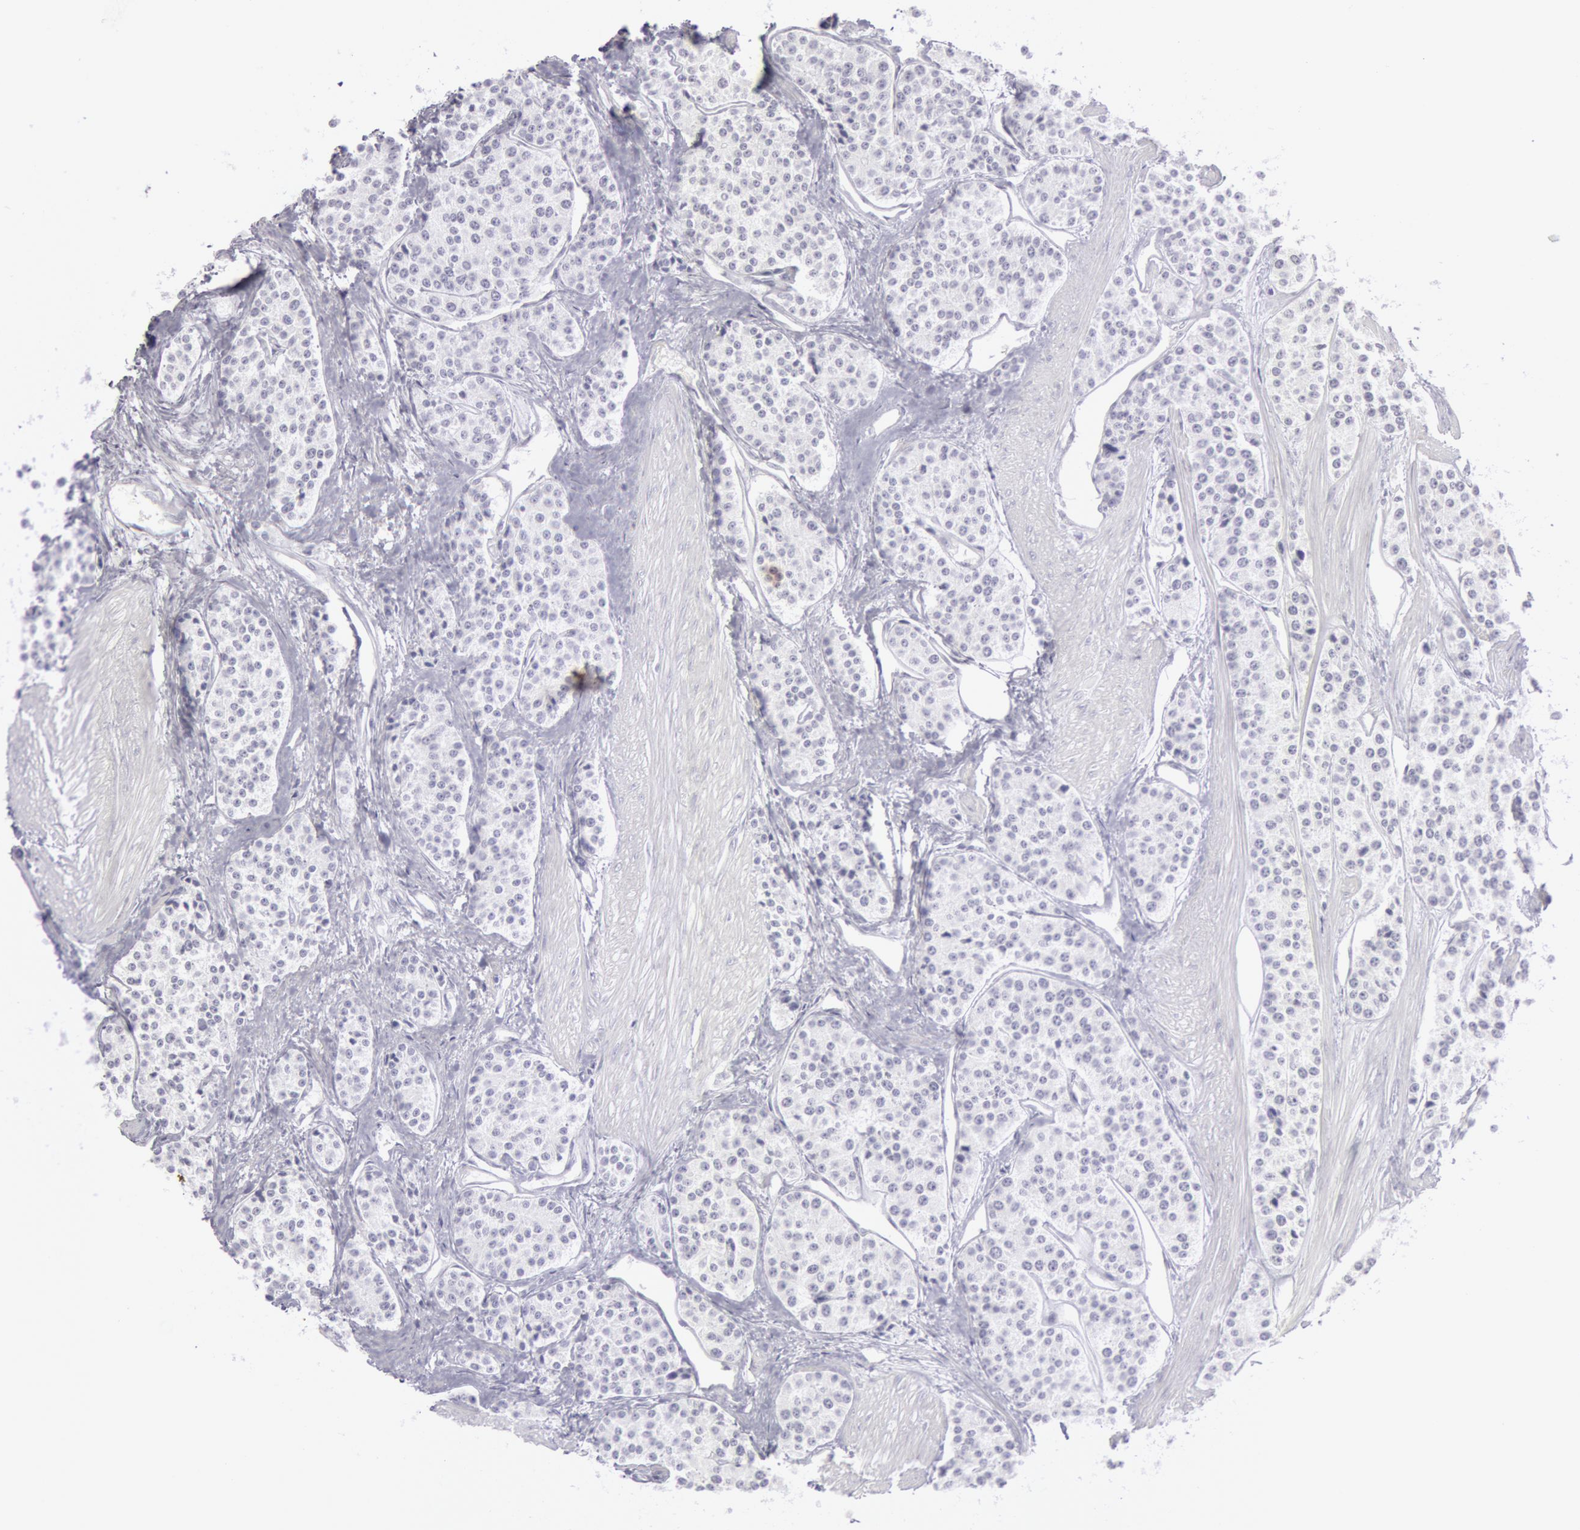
{"staining": {"intensity": "negative", "quantity": "none", "location": "none"}, "tissue": "carcinoid", "cell_type": "Tumor cells", "image_type": "cancer", "snomed": [{"axis": "morphology", "description": "Carcinoid, malignant, NOS"}, {"axis": "topography", "description": "Stomach"}], "caption": "Tumor cells are negative for brown protein staining in carcinoid (malignant).", "gene": "KRT16", "patient": {"sex": "female", "age": 76}}